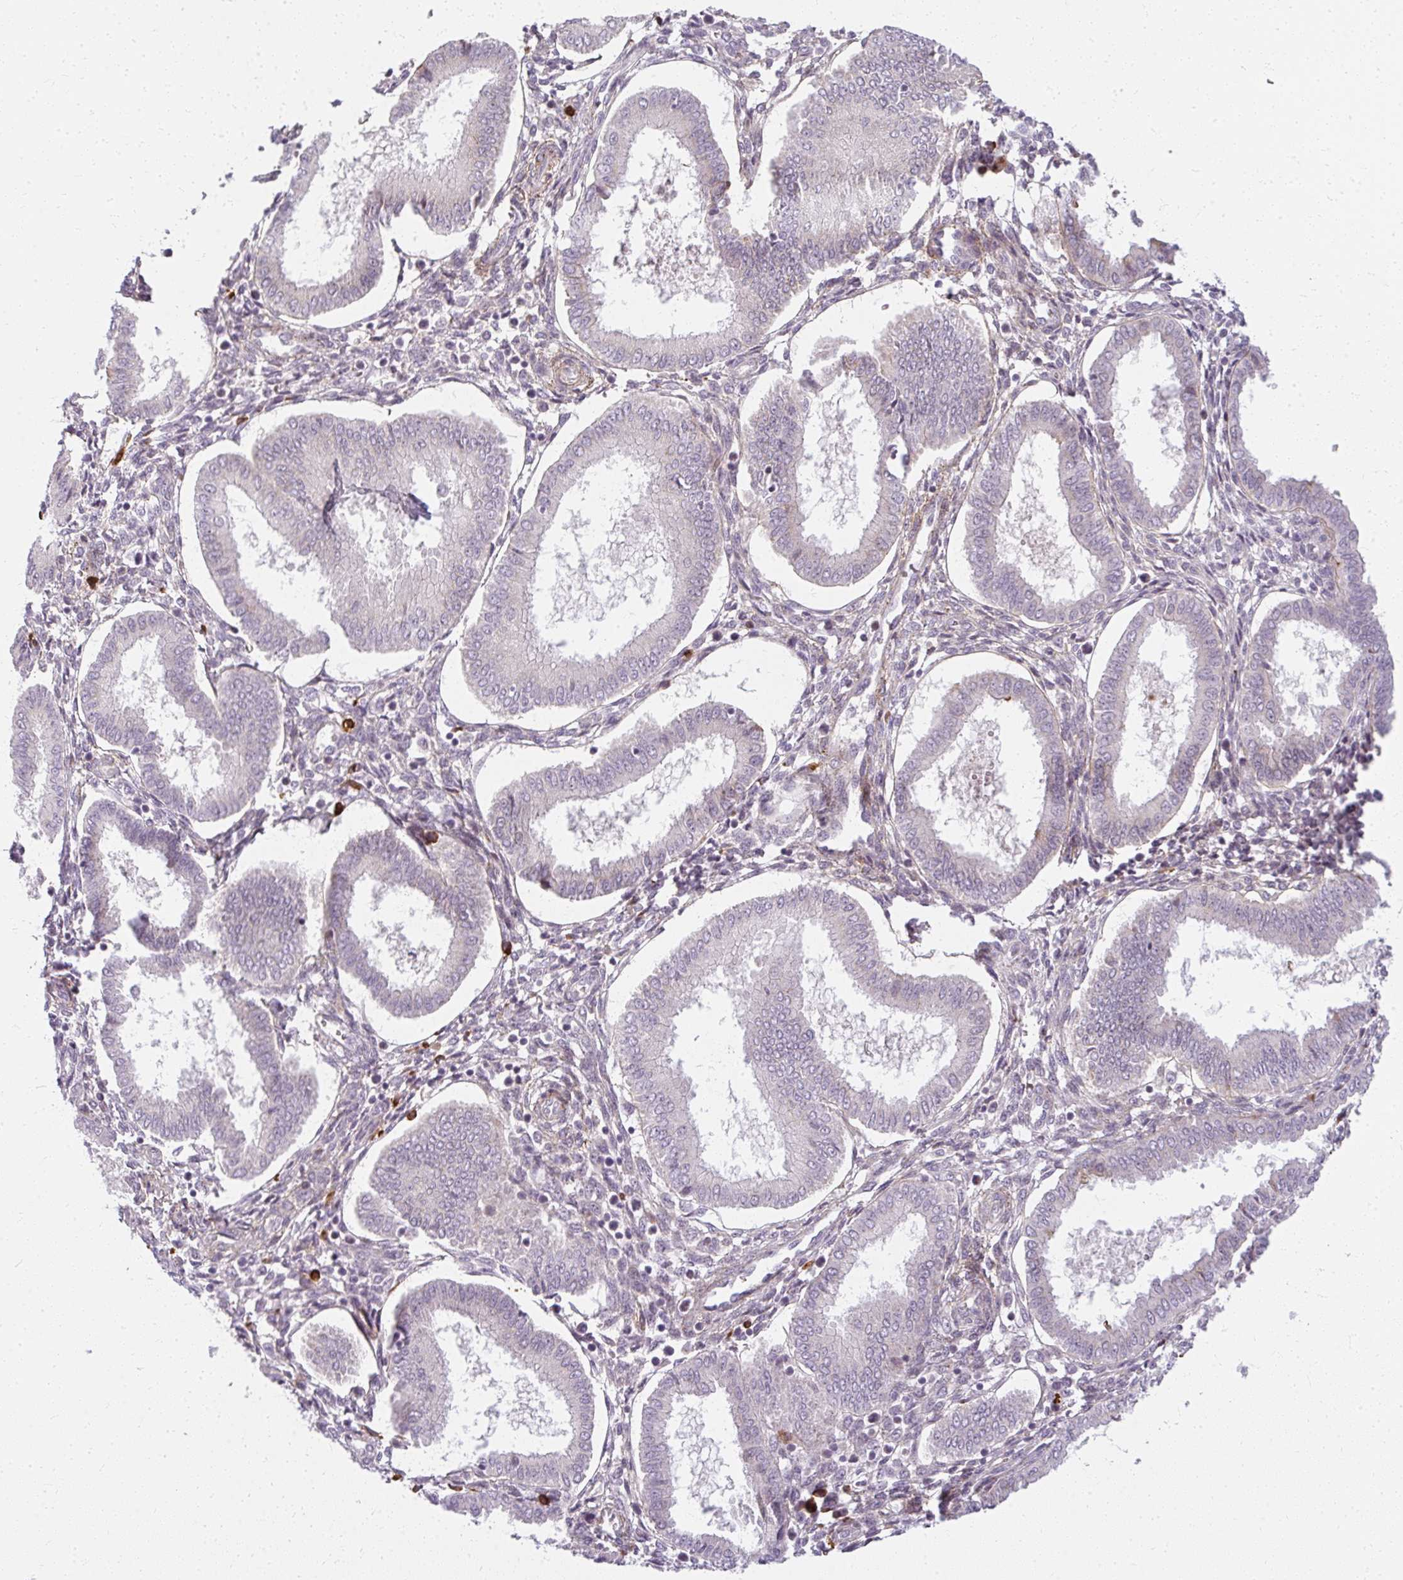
{"staining": {"intensity": "negative", "quantity": "none", "location": "none"}, "tissue": "endometrium", "cell_type": "Cells in endometrial stroma", "image_type": "normal", "snomed": [{"axis": "morphology", "description": "Normal tissue, NOS"}, {"axis": "topography", "description": "Endometrium"}], "caption": "DAB immunohistochemical staining of benign endometrium shows no significant positivity in cells in endometrial stroma.", "gene": "ZFYVE26", "patient": {"sex": "female", "age": 24}}